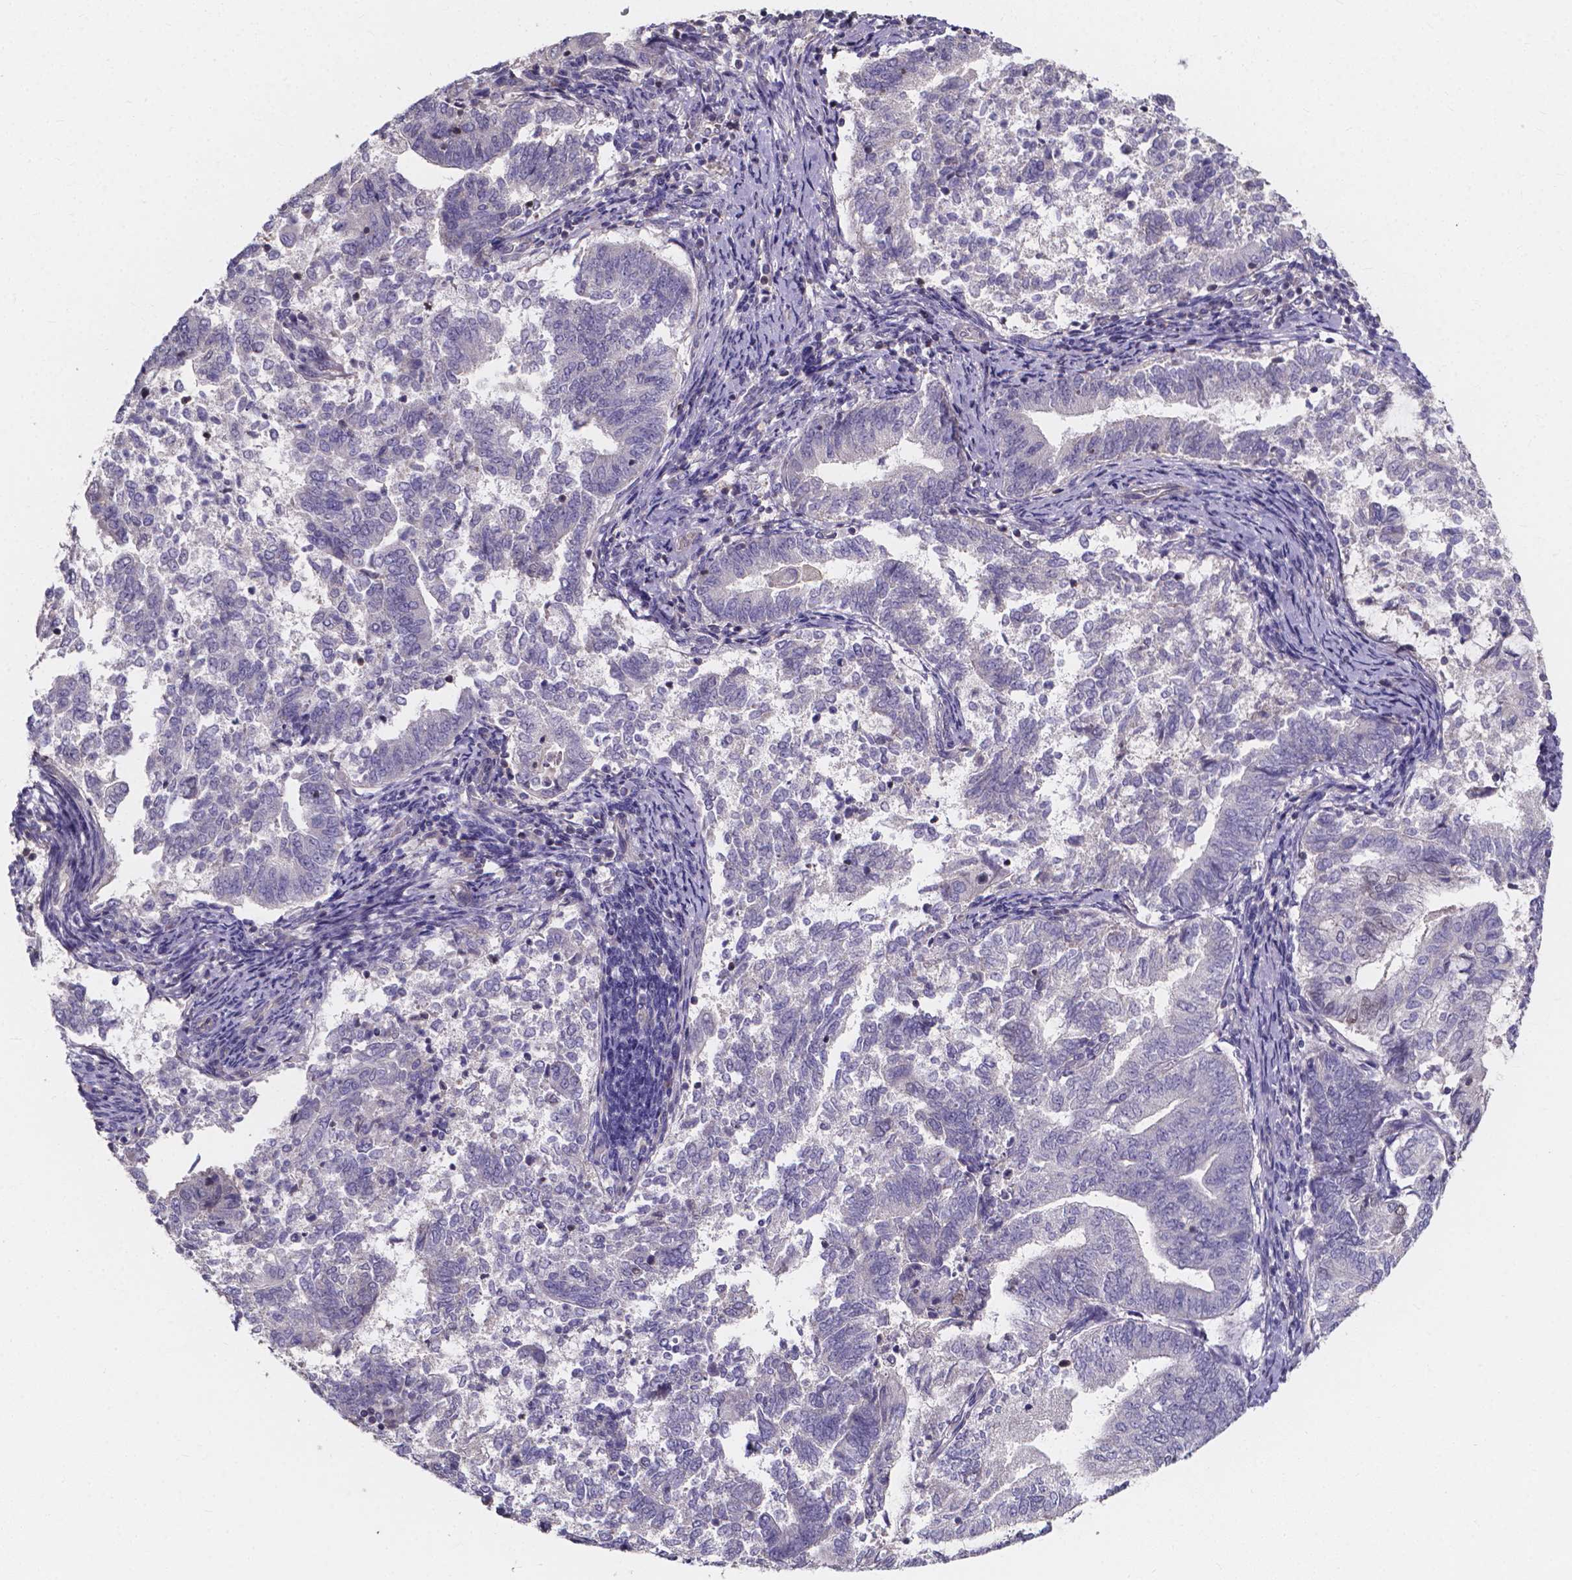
{"staining": {"intensity": "negative", "quantity": "none", "location": "none"}, "tissue": "endometrial cancer", "cell_type": "Tumor cells", "image_type": "cancer", "snomed": [{"axis": "morphology", "description": "Adenocarcinoma, NOS"}, {"axis": "topography", "description": "Endometrium"}], "caption": "Endometrial adenocarcinoma was stained to show a protein in brown. There is no significant expression in tumor cells. The staining is performed using DAB (3,3'-diaminobenzidine) brown chromogen with nuclei counter-stained in using hematoxylin.", "gene": "THEMIS", "patient": {"sex": "female", "age": 65}}